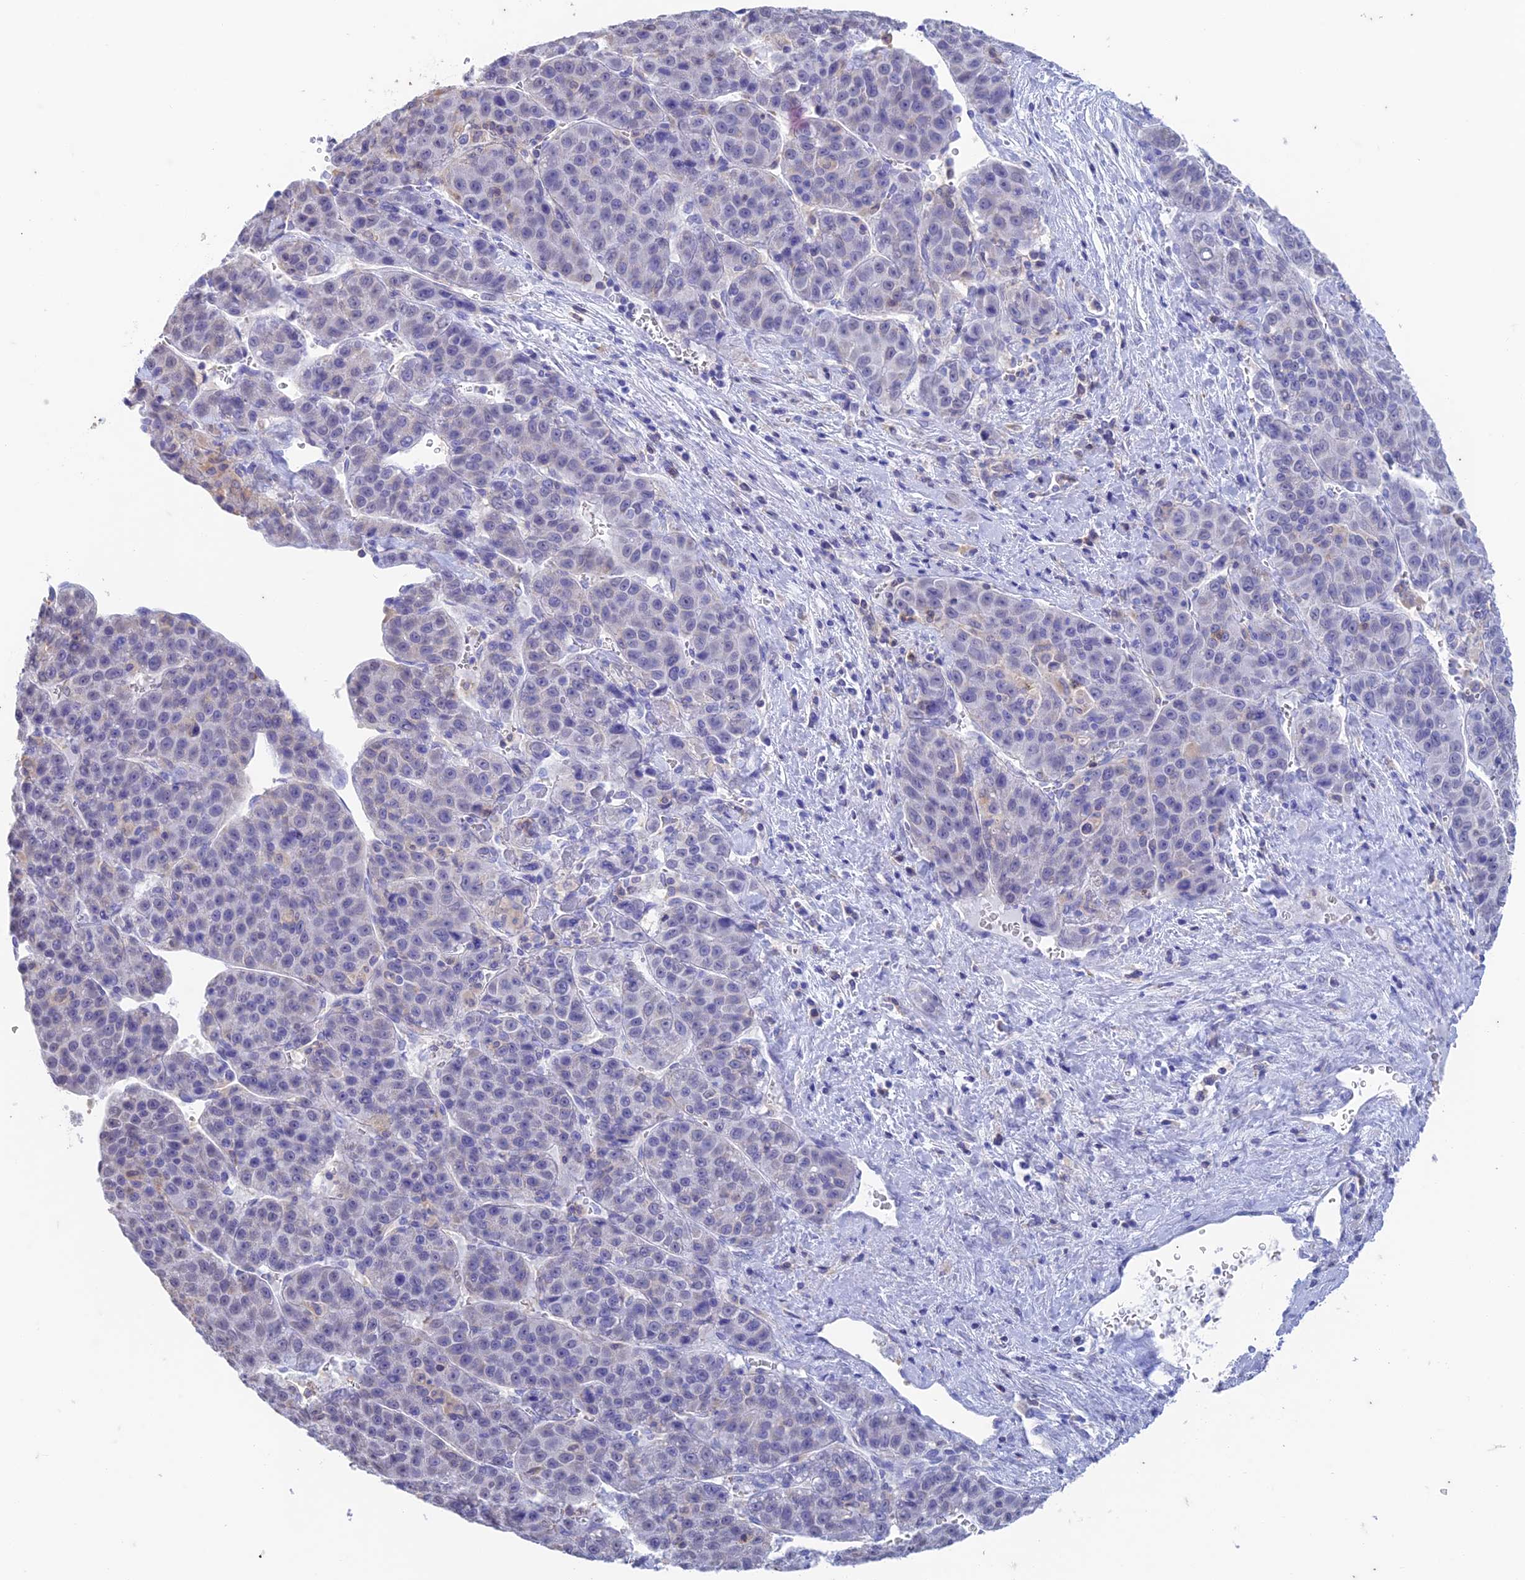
{"staining": {"intensity": "negative", "quantity": "none", "location": "none"}, "tissue": "liver cancer", "cell_type": "Tumor cells", "image_type": "cancer", "snomed": [{"axis": "morphology", "description": "Carcinoma, Hepatocellular, NOS"}, {"axis": "topography", "description": "Liver"}], "caption": "Immunohistochemistry micrograph of neoplastic tissue: liver cancer stained with DAB (3,3'-diaminobenzidine) displays no significant protein expression in tumor cells.", "gene": "FGF7", "patient": {"sex": "female", "age": 53}}